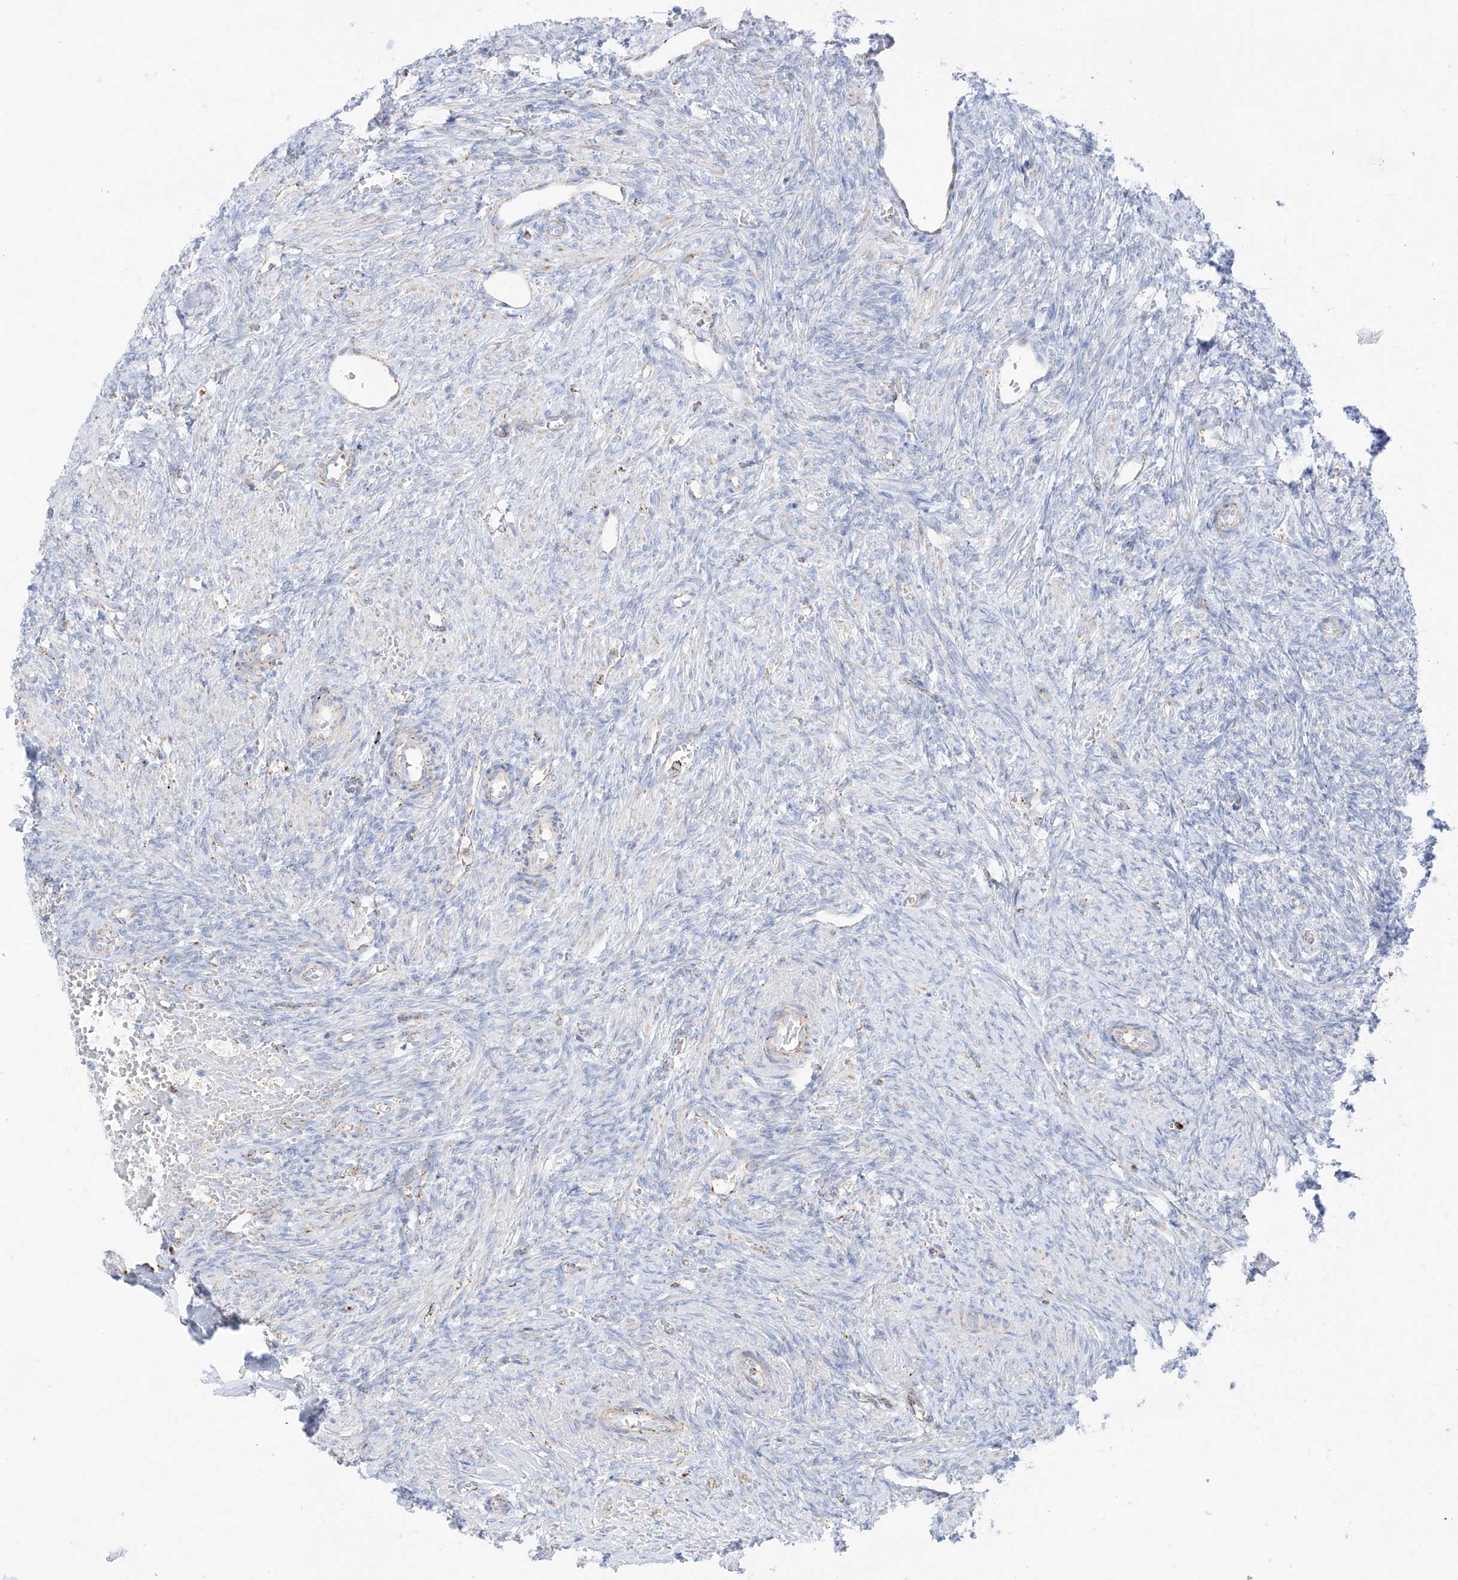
{"staining": {"intensity": "negative", "quantity": "none", "location": "none"}, "tissue": "ovary", "cell_type": "Ovarian stroma cells", "image_type": "normal", "snomed": [{"axis": "morphology", "description": "Normal tissue, NOS"}, {"axis": "topography", "description": "Ovary"}], "caption": "There is no significant positivity in ovarian stroma cells of ovary. (DAB immunohistochemistry (IHC), high magnification).", "gene": "XKR3", "patient": {"sex": "female", "age": 41}}